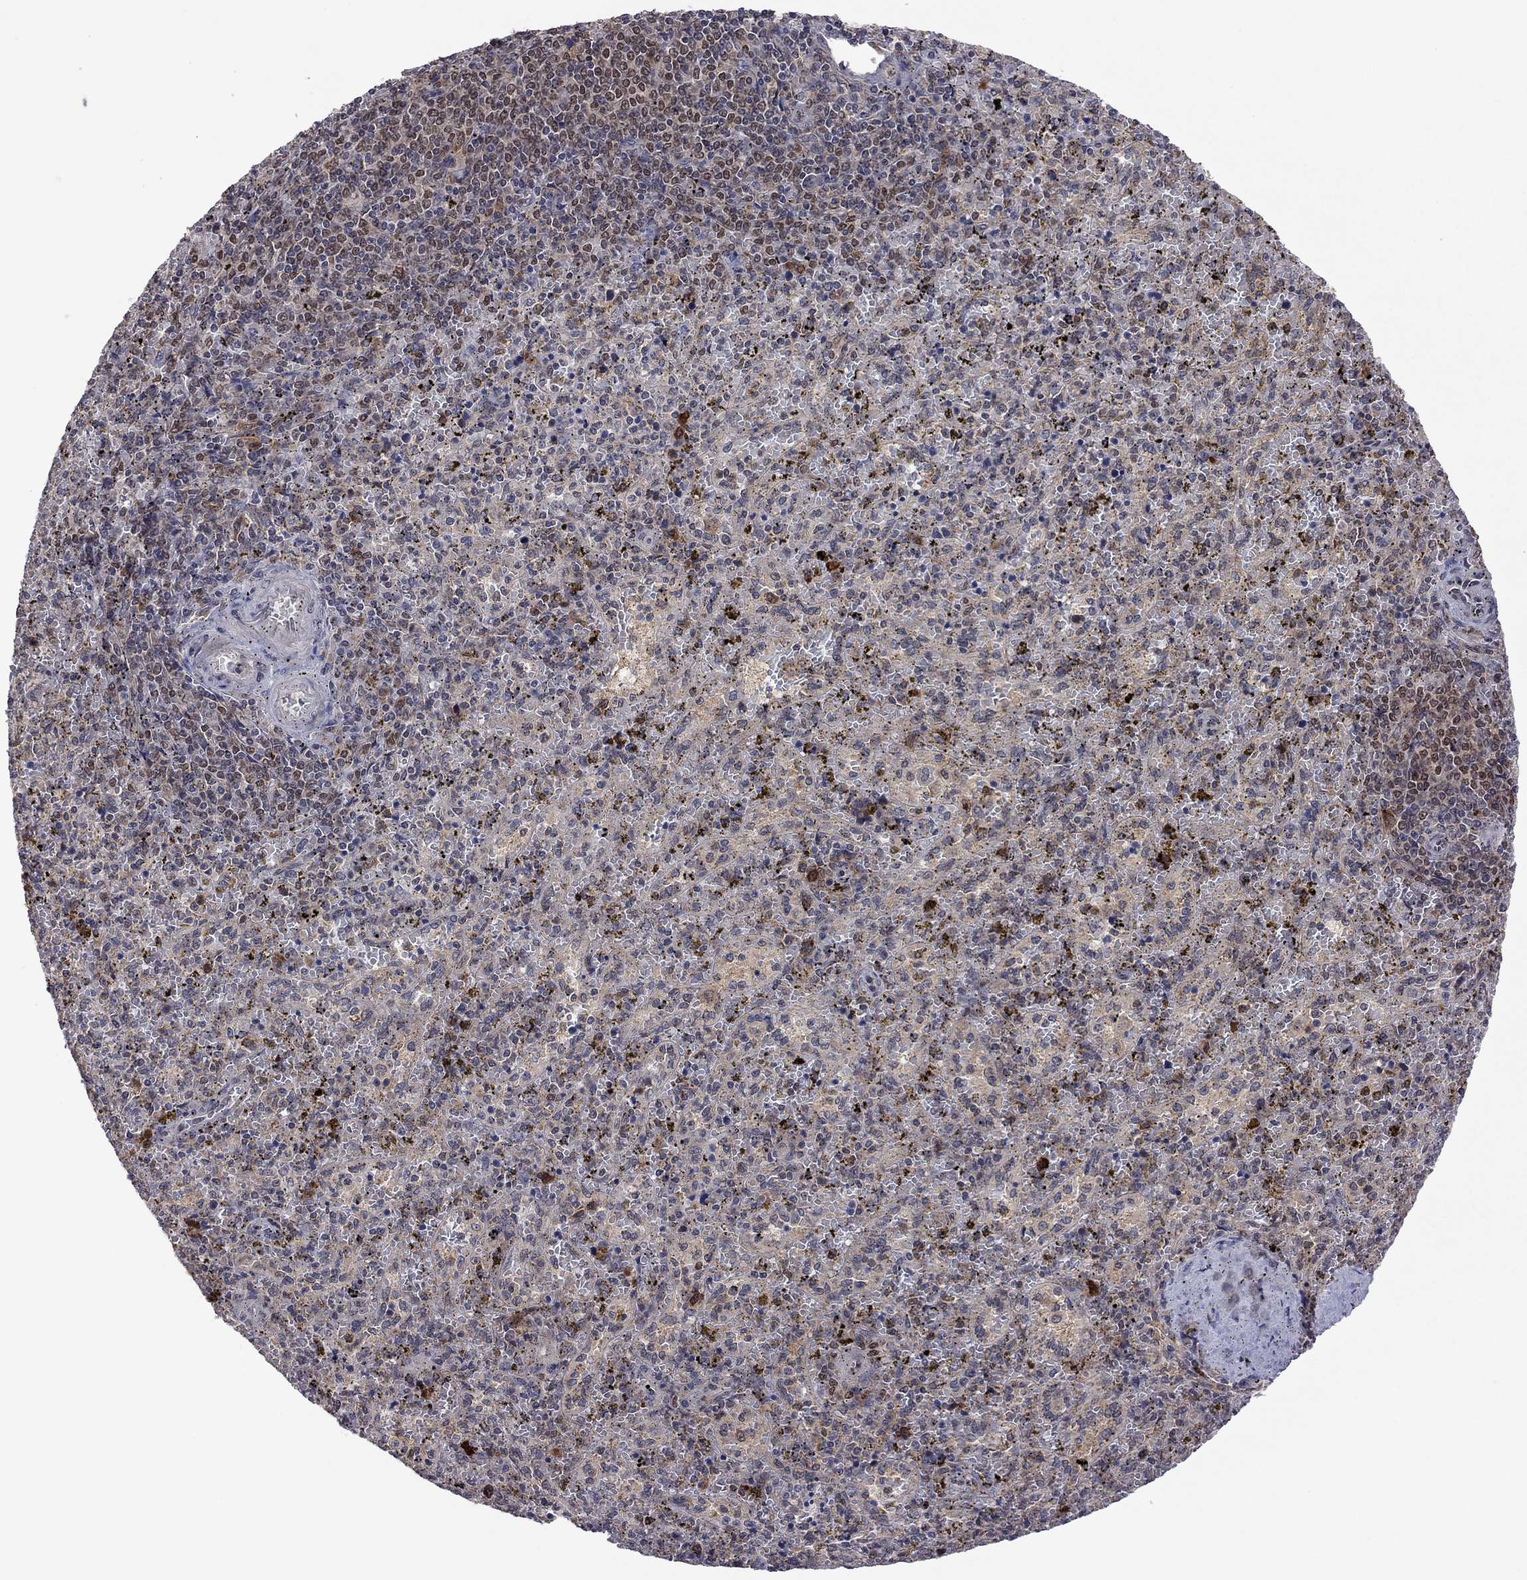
{"staining": {"intensity": "weak", "quantity": "<25%", "location": "cytoplasmic/membranous"}, "tissue": "spleen", "cell_type": "Cells in red pulp", "image_type": "normal", "snomed": [{"axis": "morphology", "description": "Normal tissue, NOS"}, {"axis": "topography", "description": "Spleen"}], "caption": "The micrograph demonstrates no staining of cells in red pulp in normal spleen. The staining was performed using DAB to visualize the protein expression in brown, while the nuclei were stained in blue with hematoxylin (Magnification: 20x).", "gene": "GPAA1", "patient": {"sex": "female", "age": 50}}